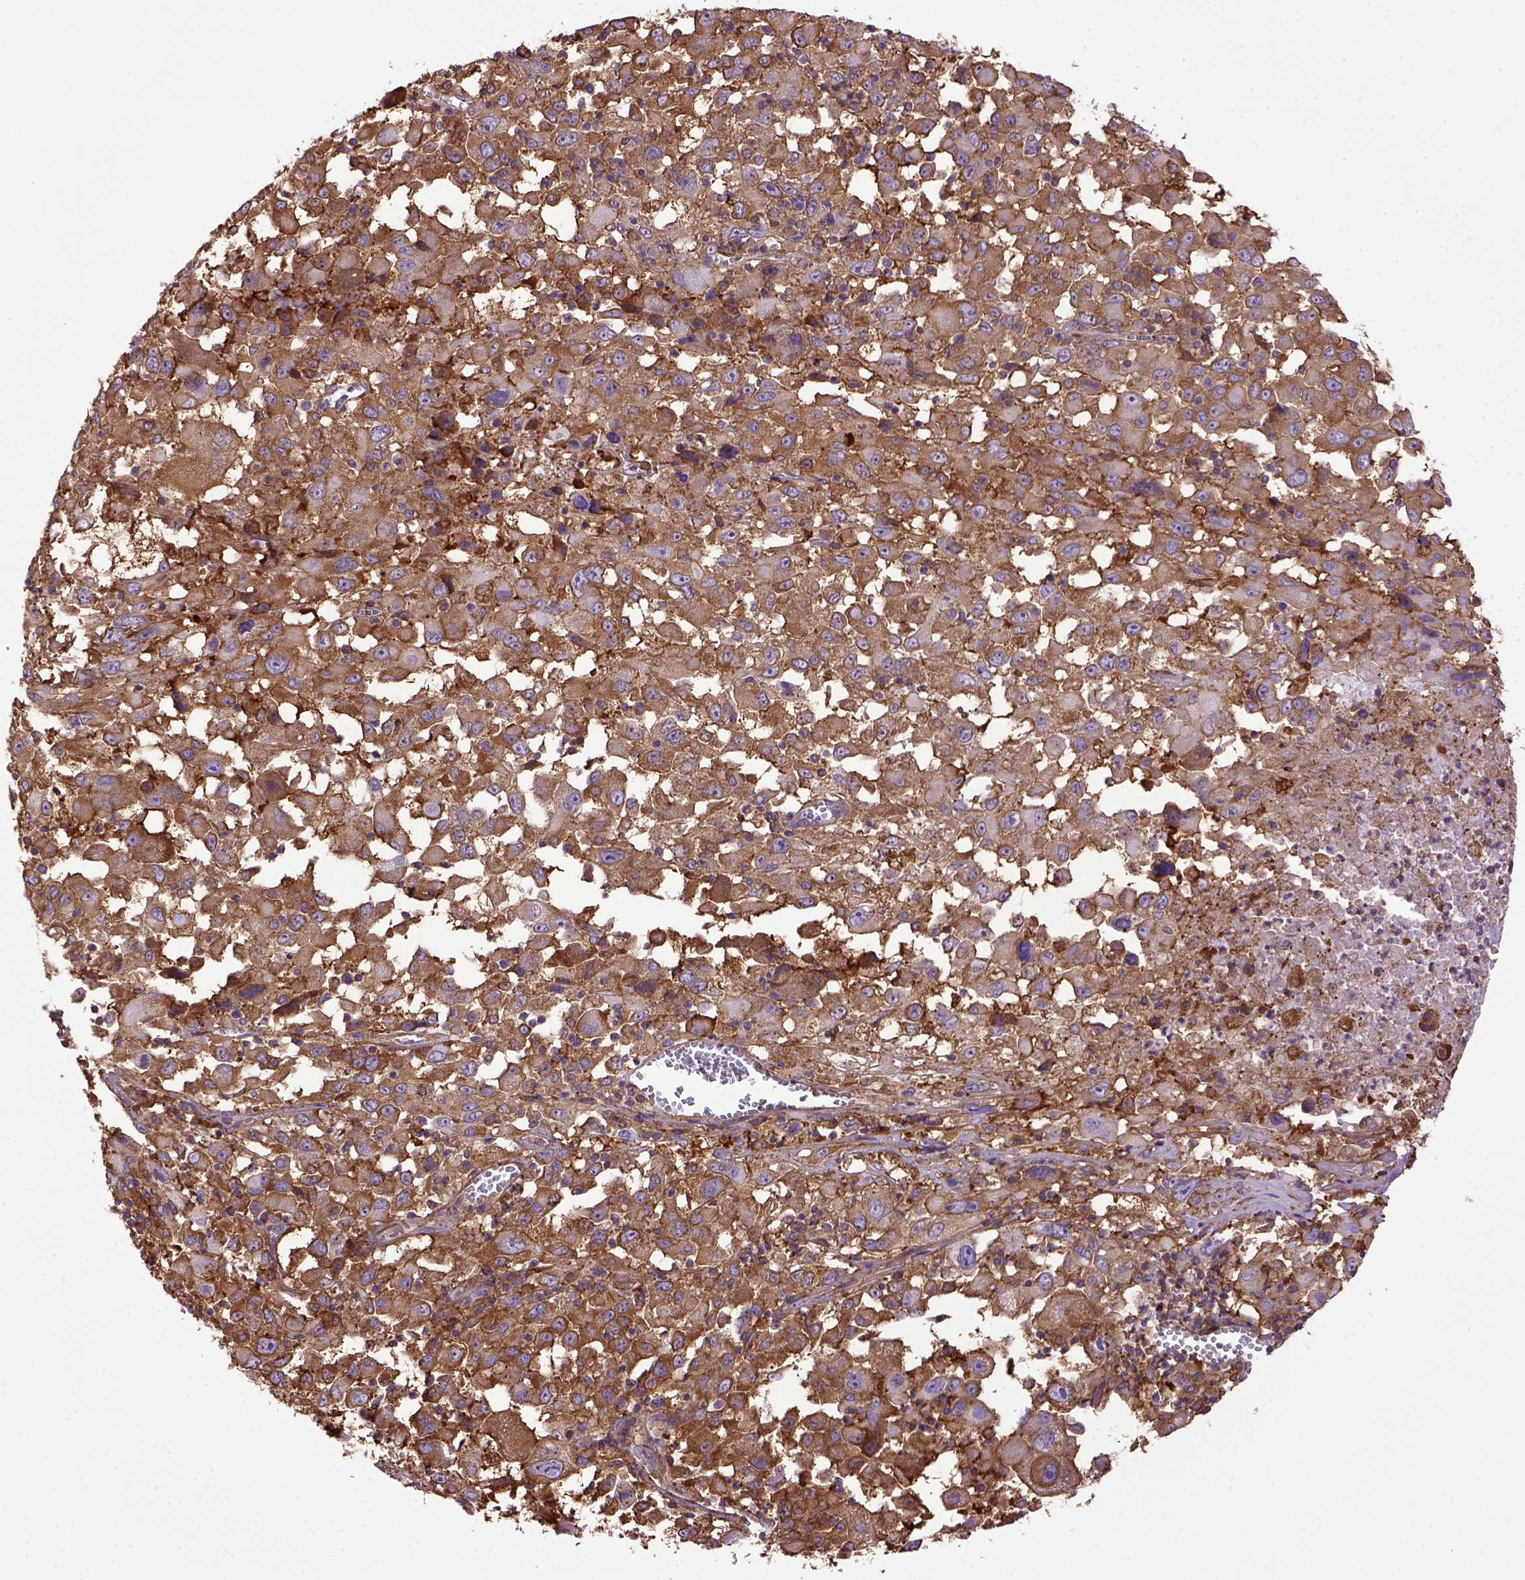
{"staining": {"intensity": "moderate", "quantity": ">75%", "location": "cytoplasmic/membranous"}, "tissue": "melanoma", "cell_type": "Tumor cells", "image_type": "cancer", "snomed": [{"axis": "morphology", "description": "Malignant melanoma, Metastatic site"}, {"axis": "topography", "description": "Soft tissue"}], "caption": "The image exhibits a brown stain indicating the presence of a protein in the cytoplasmic/membranous of tumor cells in malignant melanoma (metastatic site). The staining is performed using DAB brown chromogen to label protein expression. The nuclei are counter-stained blue using hematoxylin.", "gene": "MVP", "patient": {"sex": "male", "age": 50}}